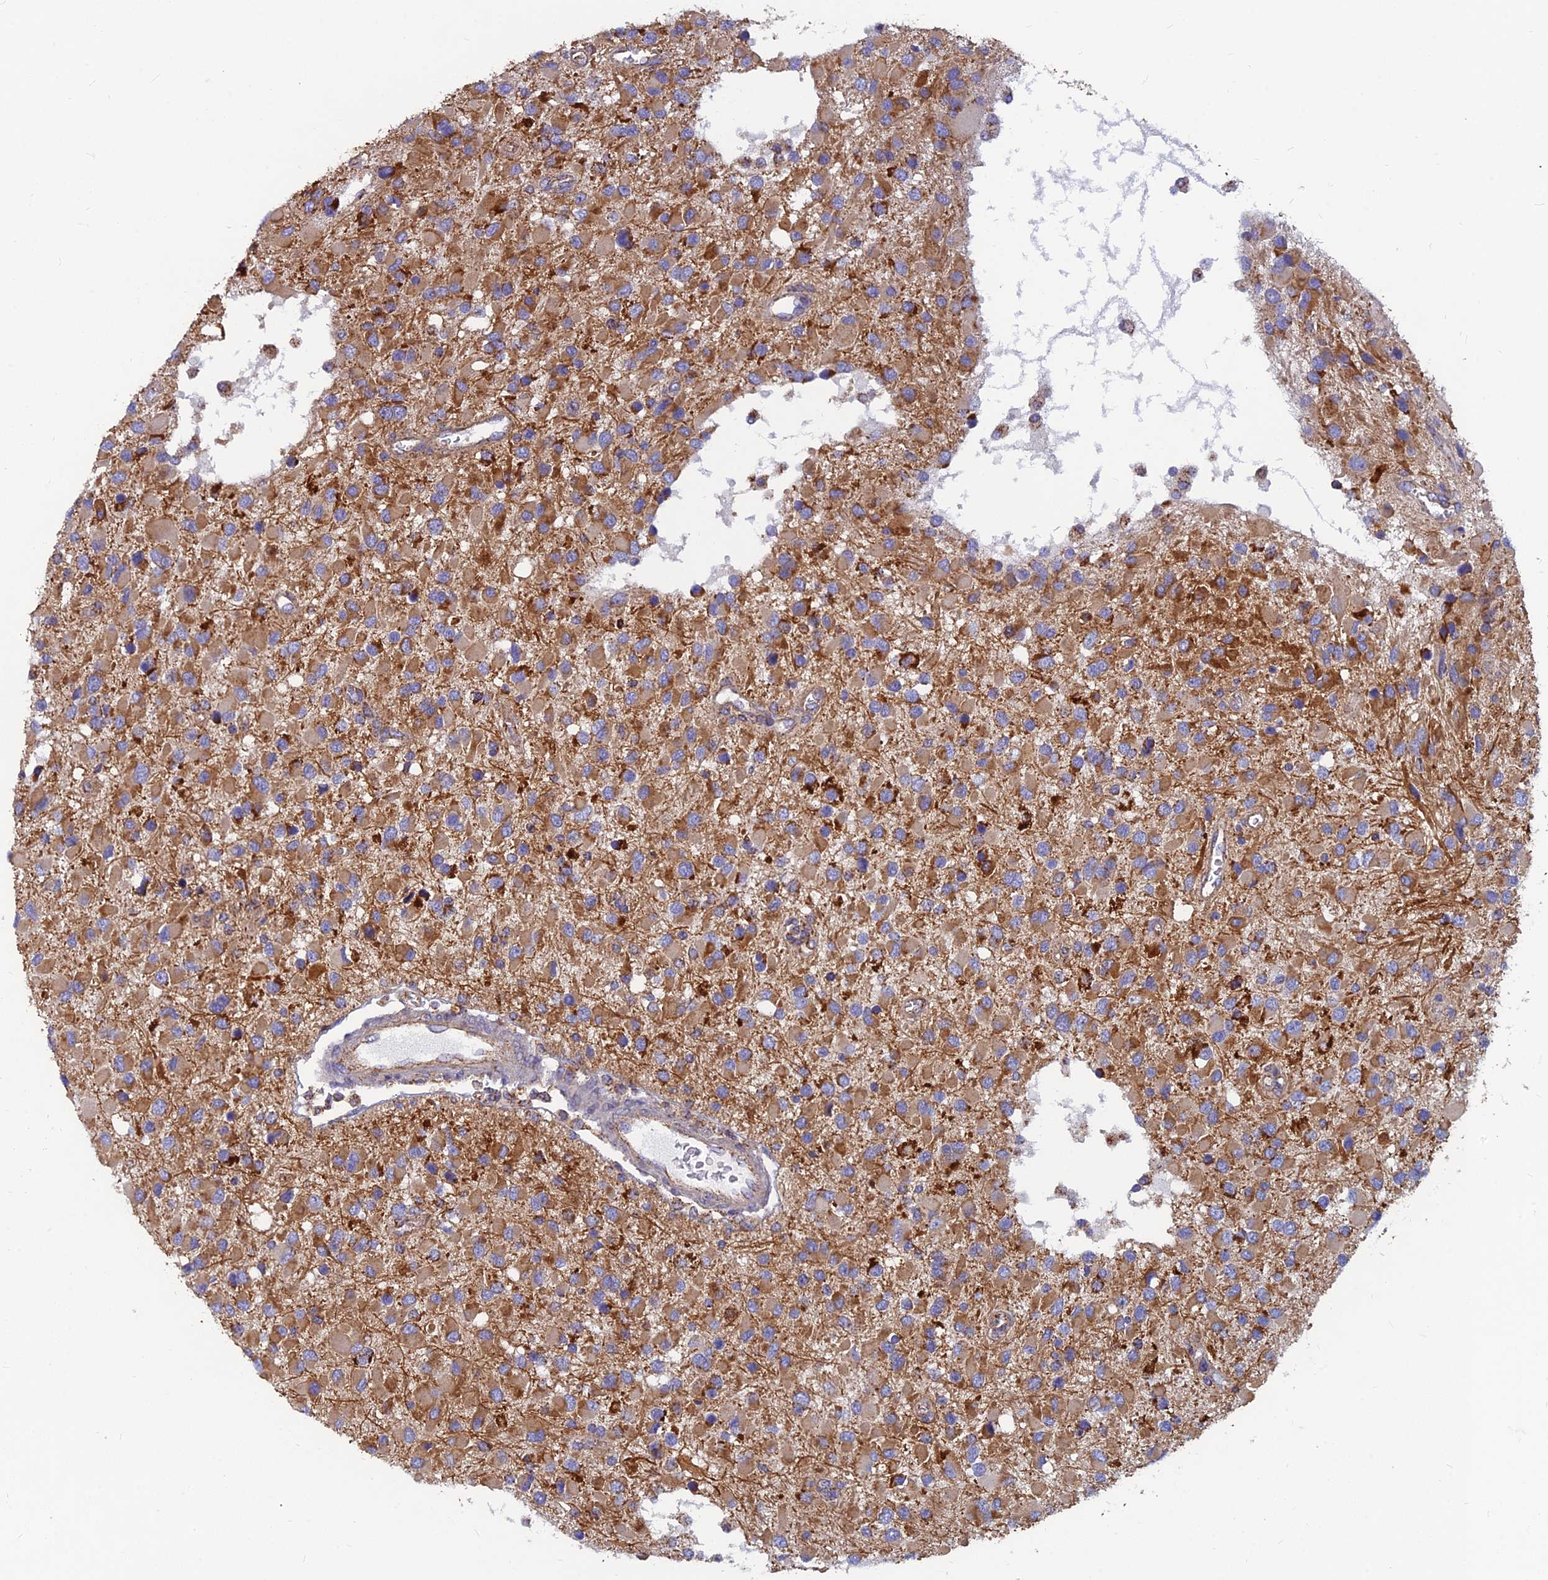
{"staining": {"intensity": "moderate", "quantity": ">75%", "location": "cytoplasmic/membranous"}, "tissue": "glioma", "cell_type": "Tumor cells", "image_type": "cancer", "snomed": [{"axis": "morphology", "description": "Glioma, malignant, High grade"}, {"axis": "topography", "description": "Brain"}], "caption": "Protein expression analysis of malignant glioma (high-grade) displays moderate cytoplasmic/membranous staining in about >75% of tumor cells.", "gene": "MRPS9", "patient": {"sex": "male", "age": 53}}